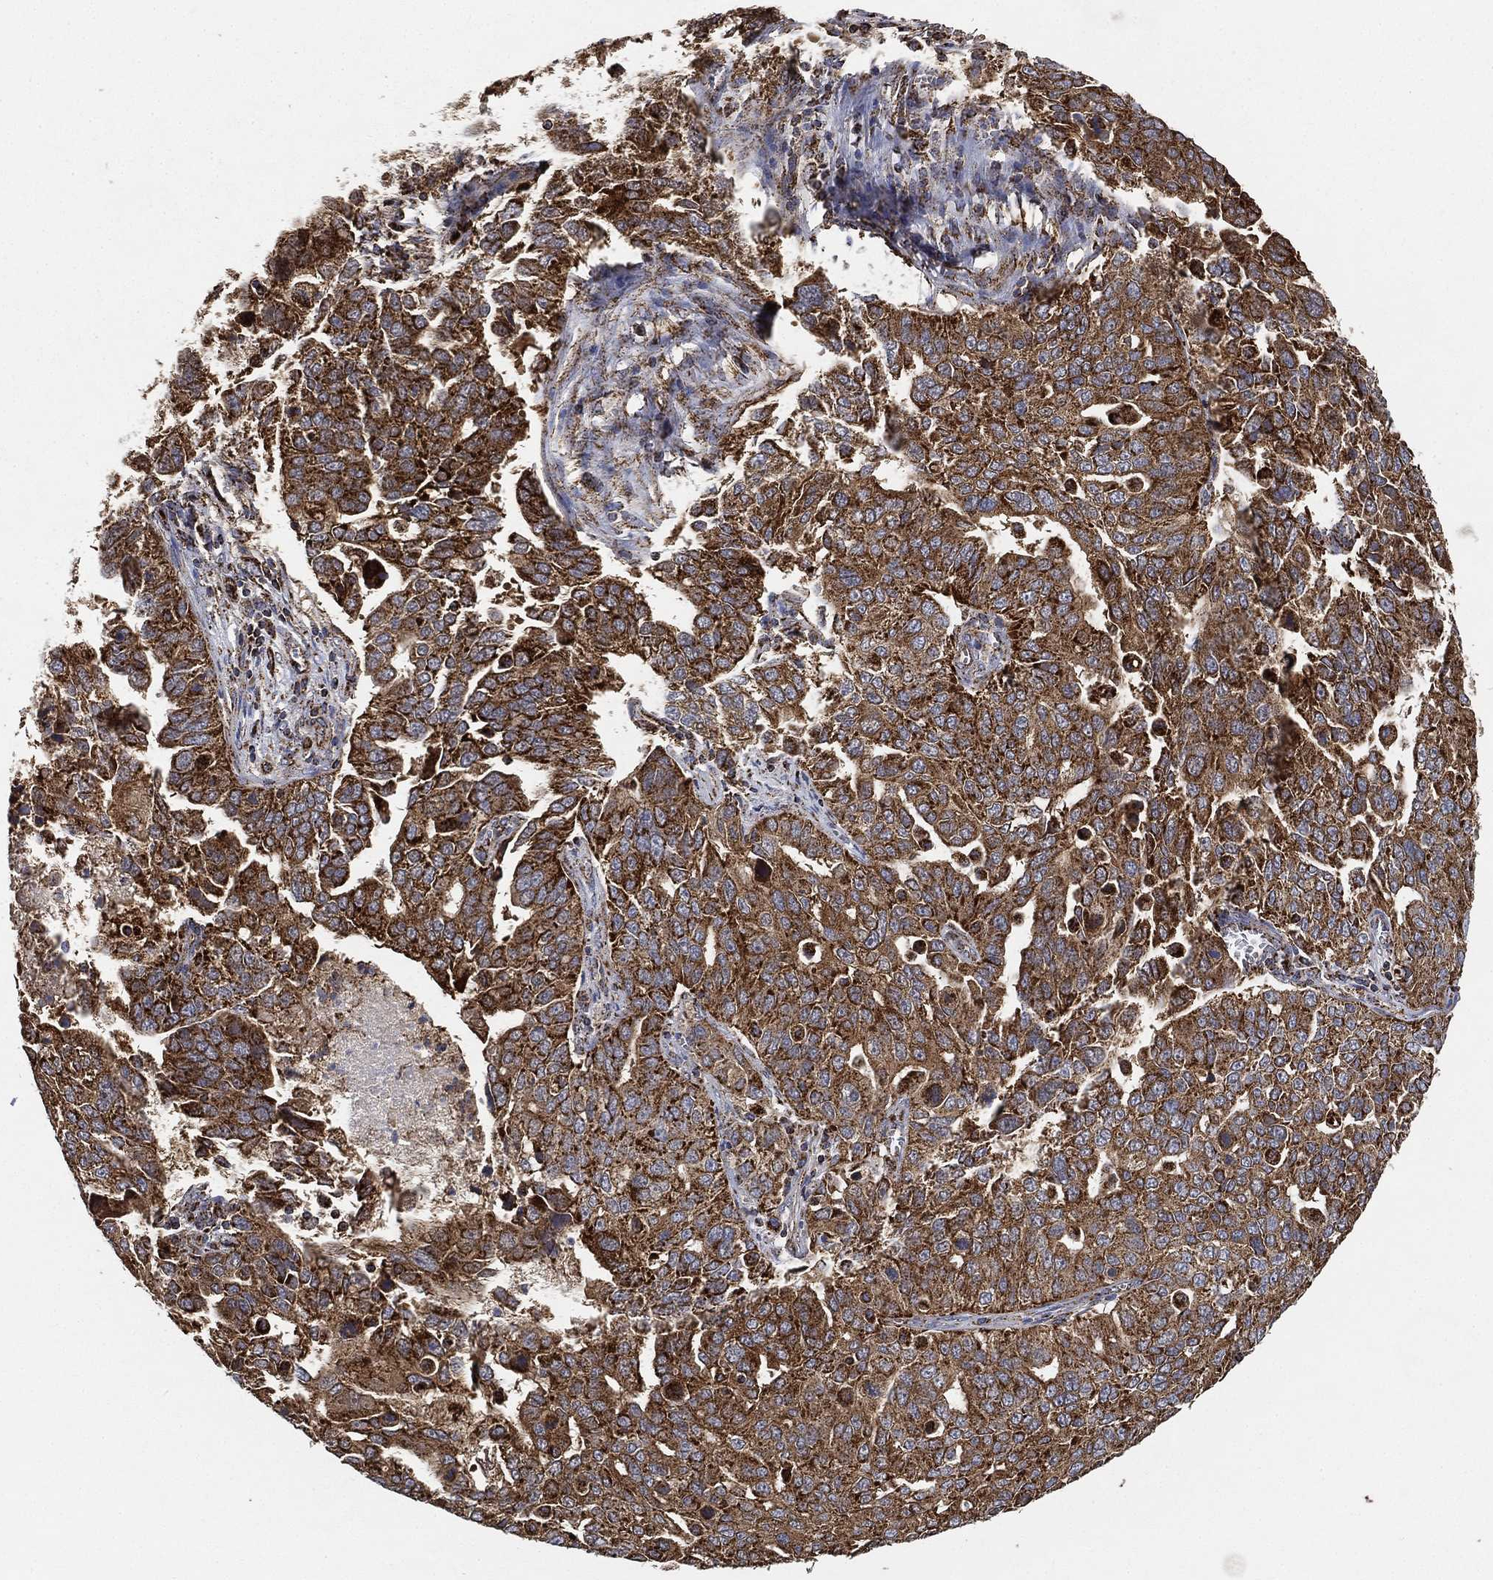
{"staining": {"intensity": "strong", "quantity": ">75%", "location": "cytoplasmic/membranous"}, "tissue": "ovarian cancer", "cell_type": "Tumor cells", "image_type": "cancer", "snomed": [{"axis": "morphology", "description": "Carcinoma, endometroid"}, {"axis": "topography", "description": "Soft tissue"}, {"axis": "topography", "description": "Ovary"}], "caption": "Immunohistochemical staining of ovarian cancer shows high levels of strong cytoplasmic/membranous protein expression in approximately >75% of tumor cells. (Brightfield microscopy of DAB IHC at high magnification).", "gene": "SLC38A7", "patient": {"sex": "female", "age": 52}}